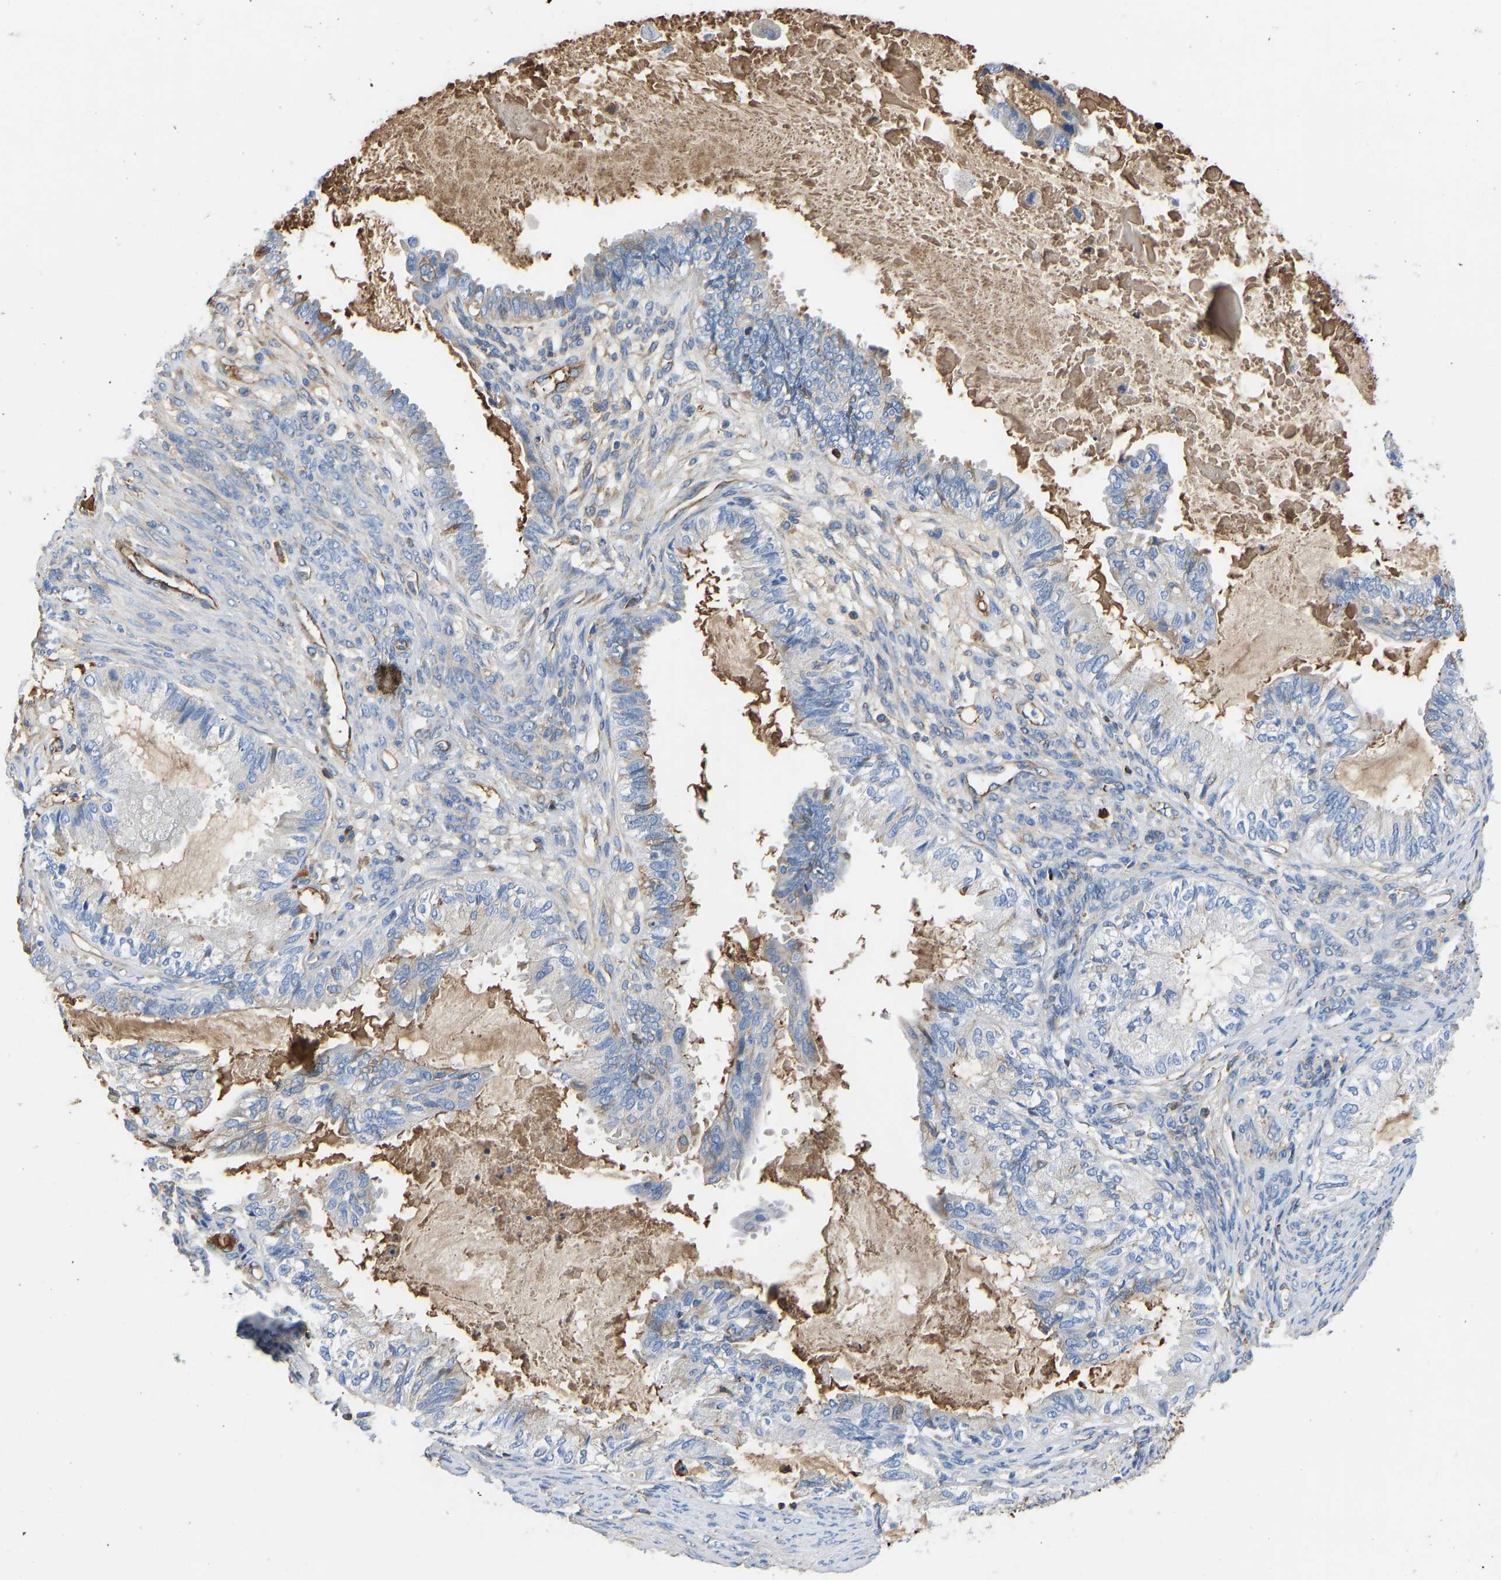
{"staining": {"intensity": "negative", "quantity": "none", "location": "none"}, "tissue": "cervical cancer", "cell_type": "Tumor cells", "image_type": "cancer", "snomed": [{"axis": "morphology", "description": "Normal tissue, NOS"}, {"axis": "morphology", "description": "Adenocarcinoma, NOS"}, {"axis": "topography", "description": "Cervix"}, {"axis": "topography", "description": "Endometrium"}], "caption": "Tumor cells are negative for brown protein staining in adenocarcinoma (cervical).", "gene": "HSPG2", "patient": {"sex": "female", "age": 86}}